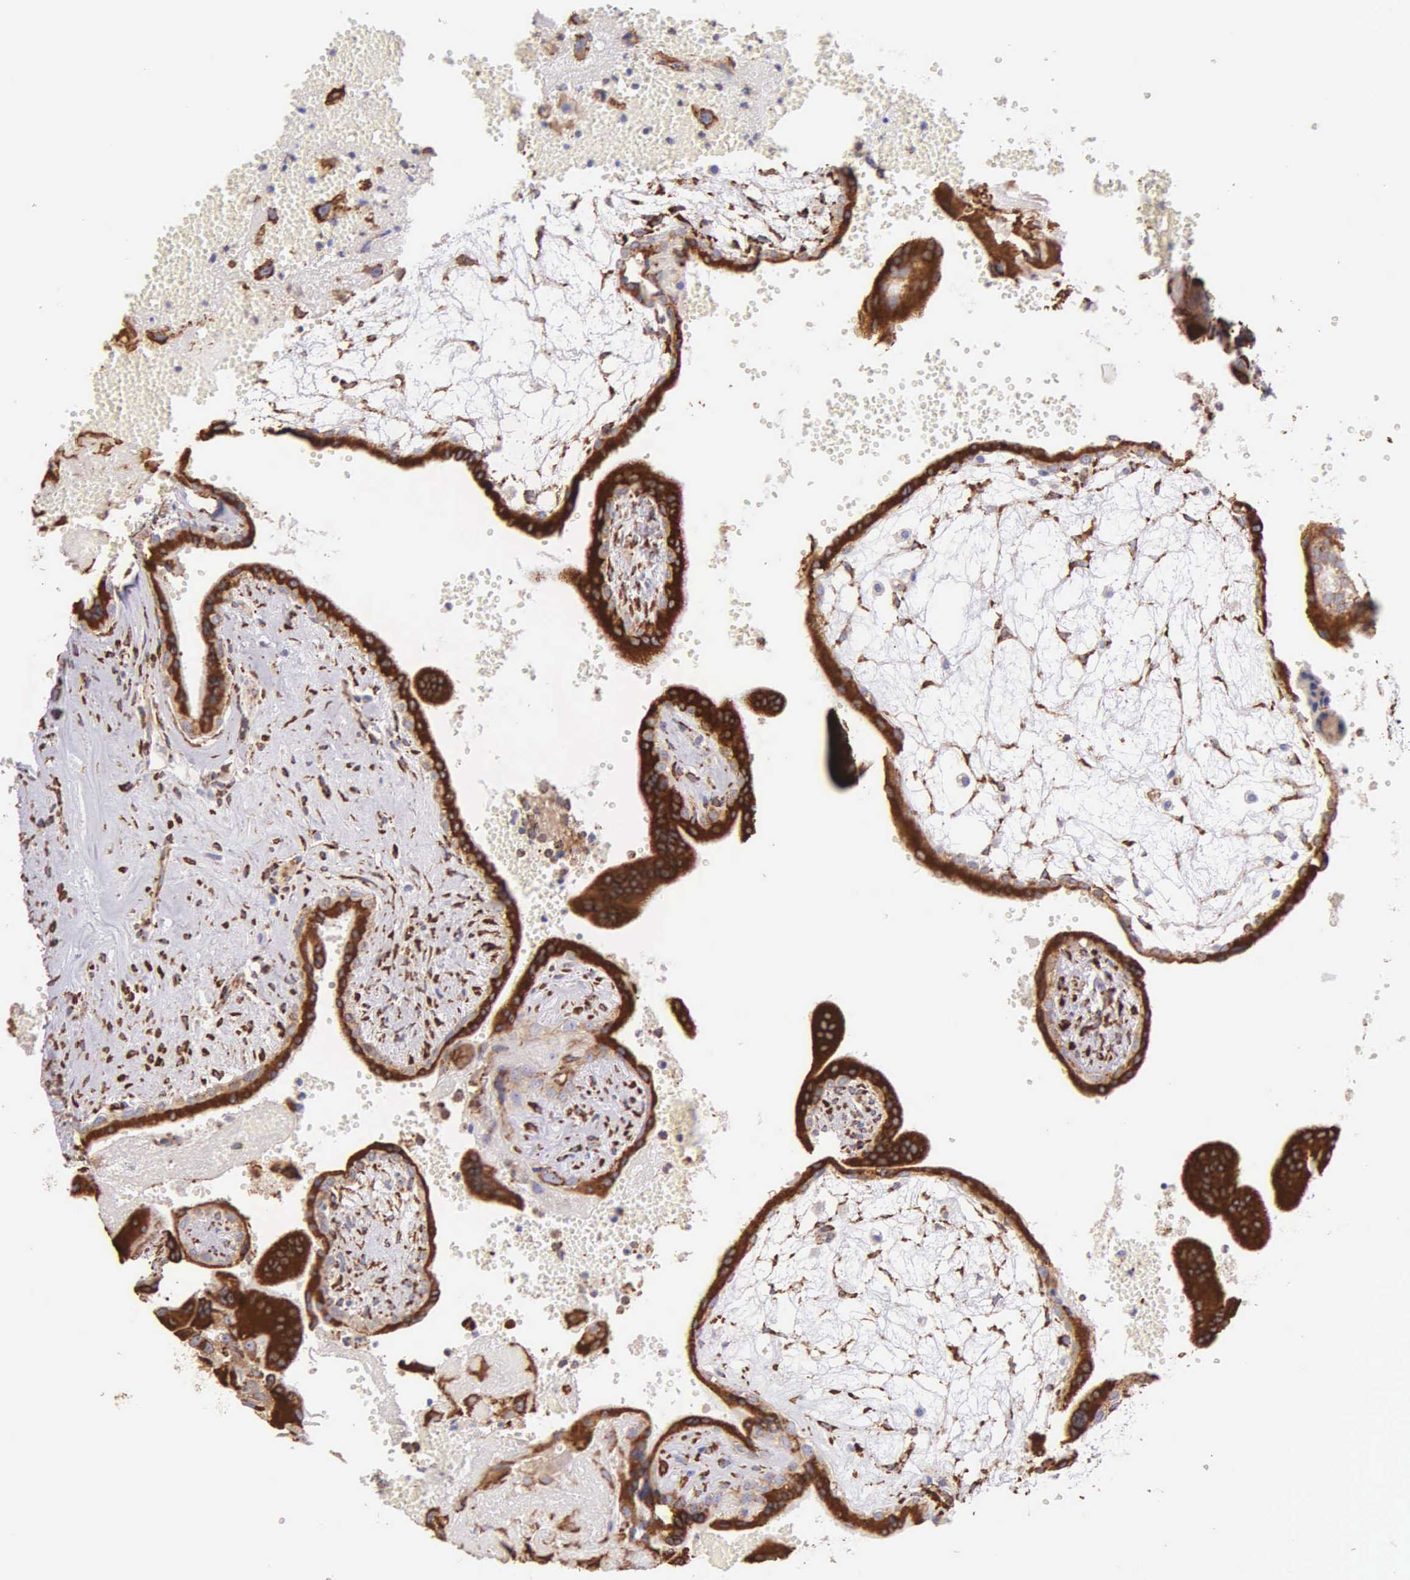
{"staining": {"intensity": "strong", "quantity": ">75%", "location": "cytoplasmic/membranous"}, "tissue": "placenta", "cell_type": "Trophoblastic cells", "image_type": "normal", "snomed": [{"axis": "morphology", "description": "Normal tissue, NOS"}, {"axis": "topography", "description": "Placenta"}], "caption": "Strong cytoplasmic/membranous positivity is present in about >75% of trophoblastic cells in benign placenta.", "gene": "CKAP4", "patient": {"sex": "female", "age": 30}}